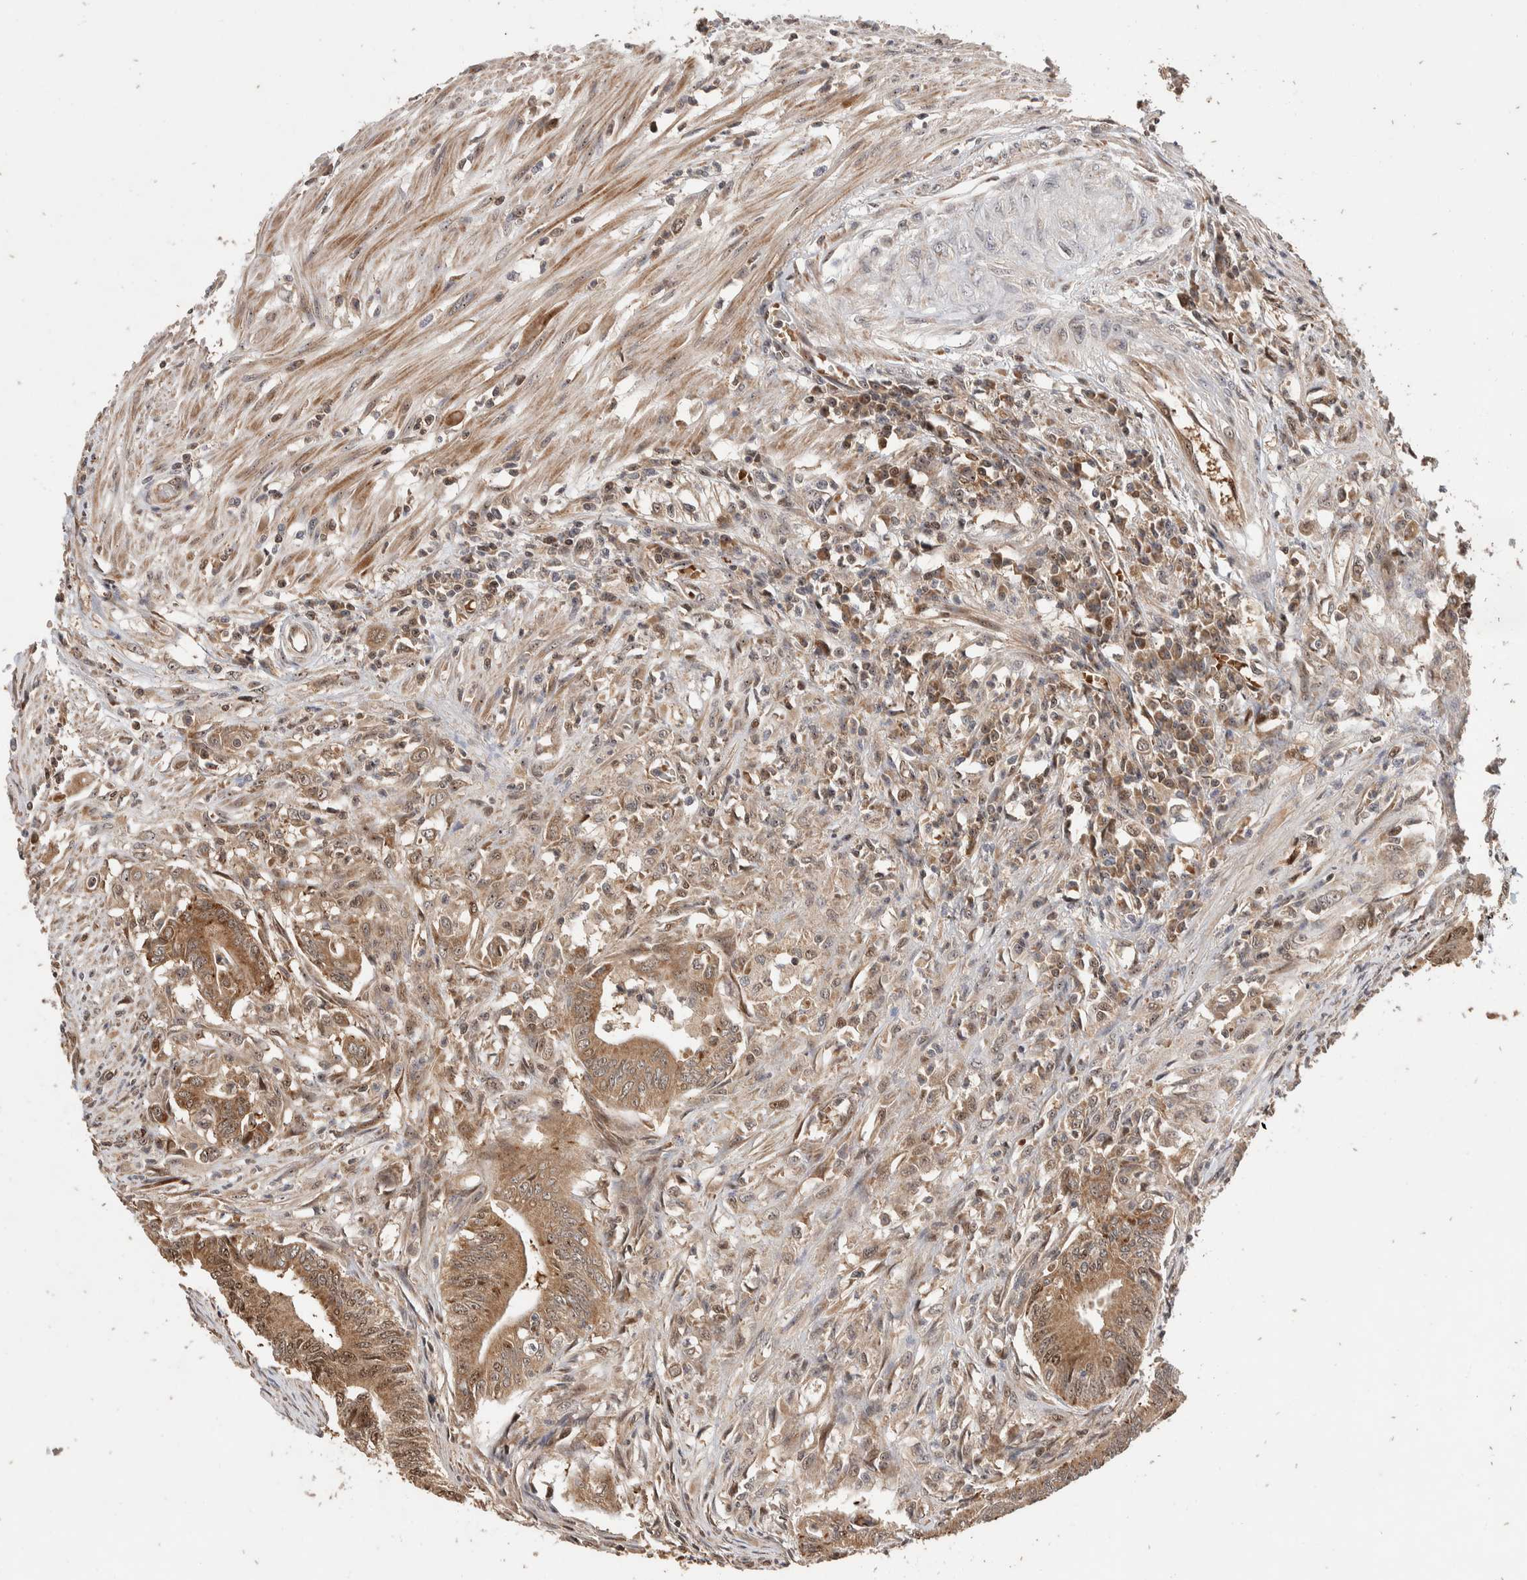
{"staining": {"intensity": "moderate", "quantity": ">75%", "location": "cytoplasmic/membranous,nuclear"}, "tissue": "colorectal cancer", "cell_type": "Tumor cells", "image_type": "cancer", "snomed": [{"axis": "morphology", "description": "Adenoma, NOS"}, {"axis": "morphology", "description": "Adenocarcinoma, NOS"}, {"axis": "topography", "description": "Colon"}], "caption": "Colorectal adenocarcinoma stained with a protein marker displays moderate staining in tumor cells.", "gene": "ABHD11", "patient": {"sex": "male", "age": 79}}